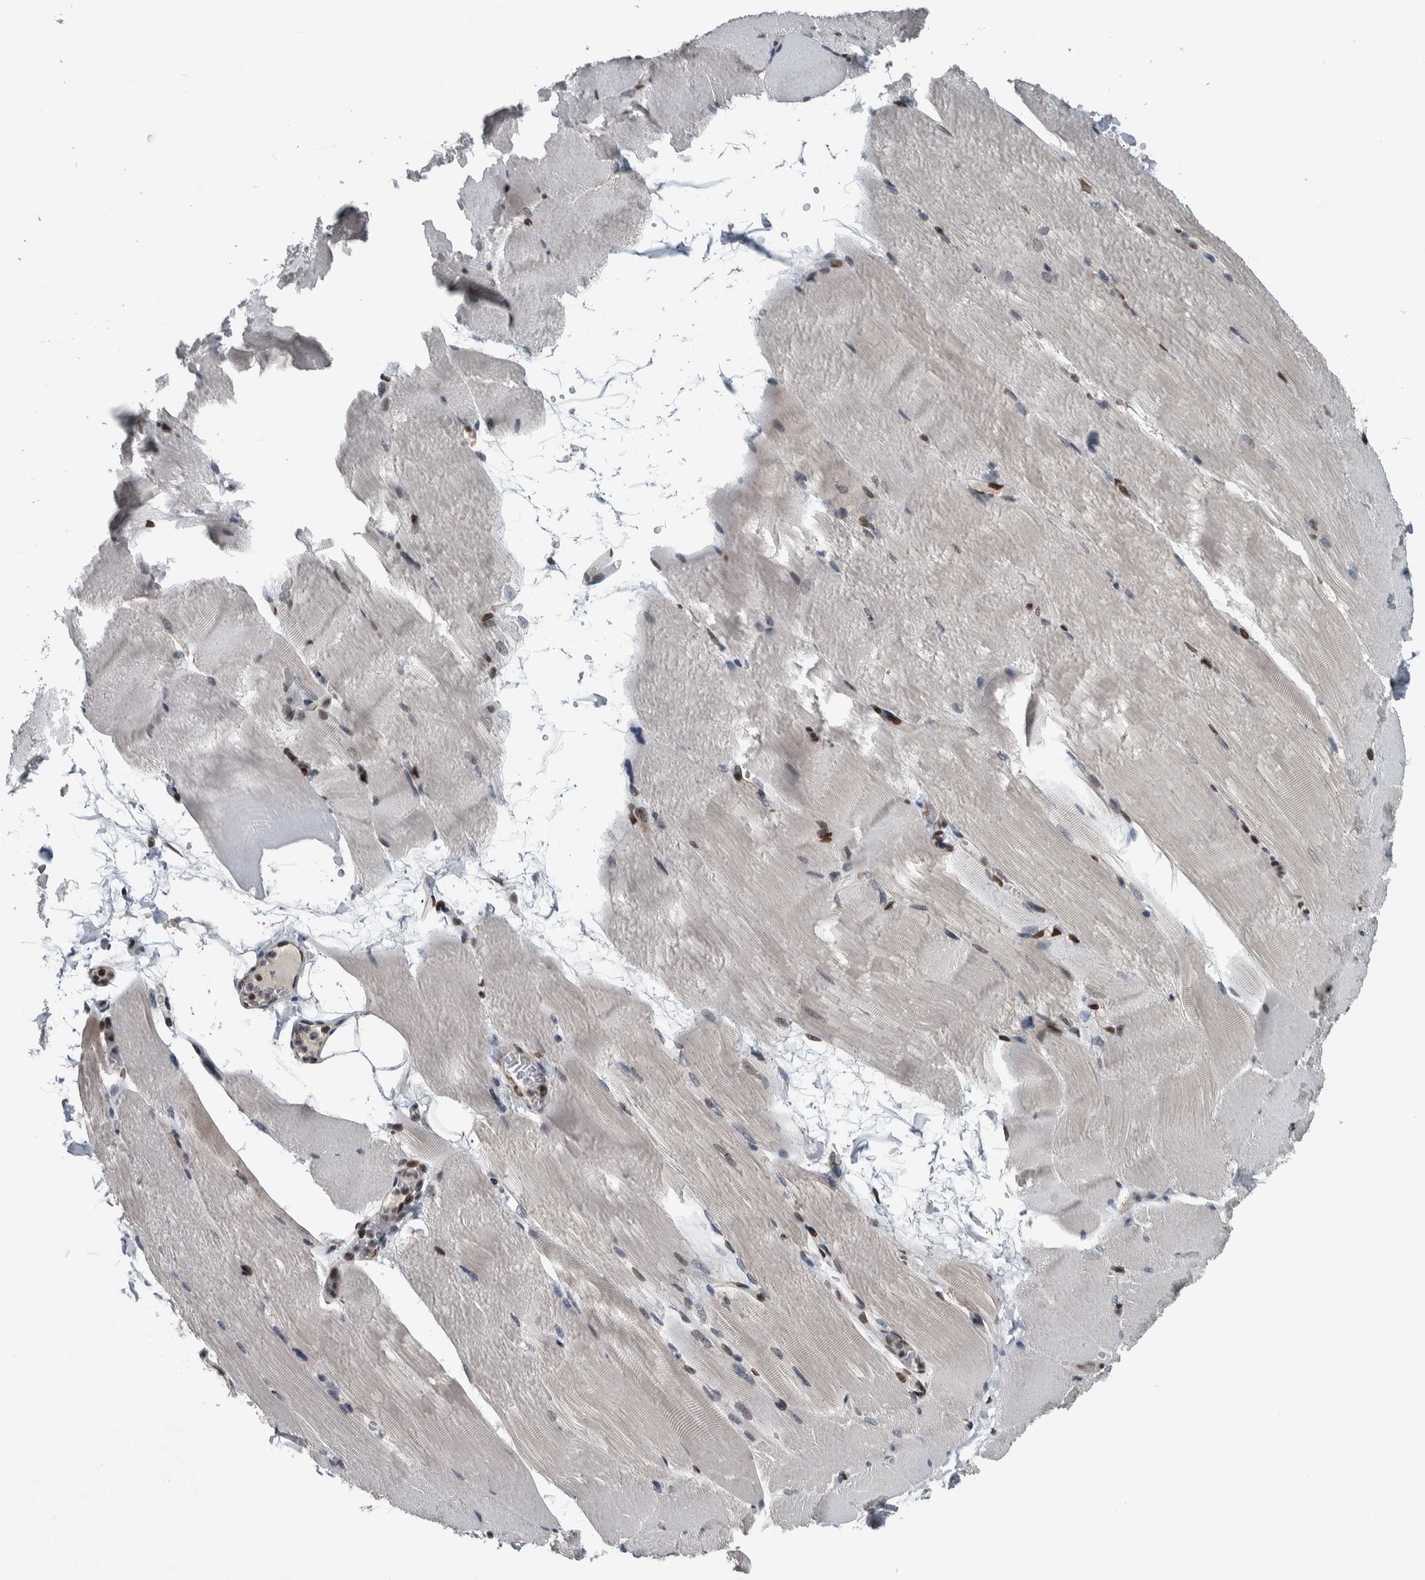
{"staining": {"intensity": "weak", "quantity": "<25%", "location": "cytoplasmic/membranous,nuclear"}, "tissue": "skeletal muscle", "cell_type": "Myocytes", "image_type": "normal", "snomed": [{"axis": "morphology", "description": "Normal tissue, NOS"}, {"axis": "topography", "description": "Skeletal muscle"}, {"axis": "topography", "description": "Parathyroid gland"}], "caption": "Immunohistochemical staining of normal skeletal muscle reveals no significant expression in myocytes.", "gene": "FAM135B", "patient": {"sex": "female", "age": 37}}